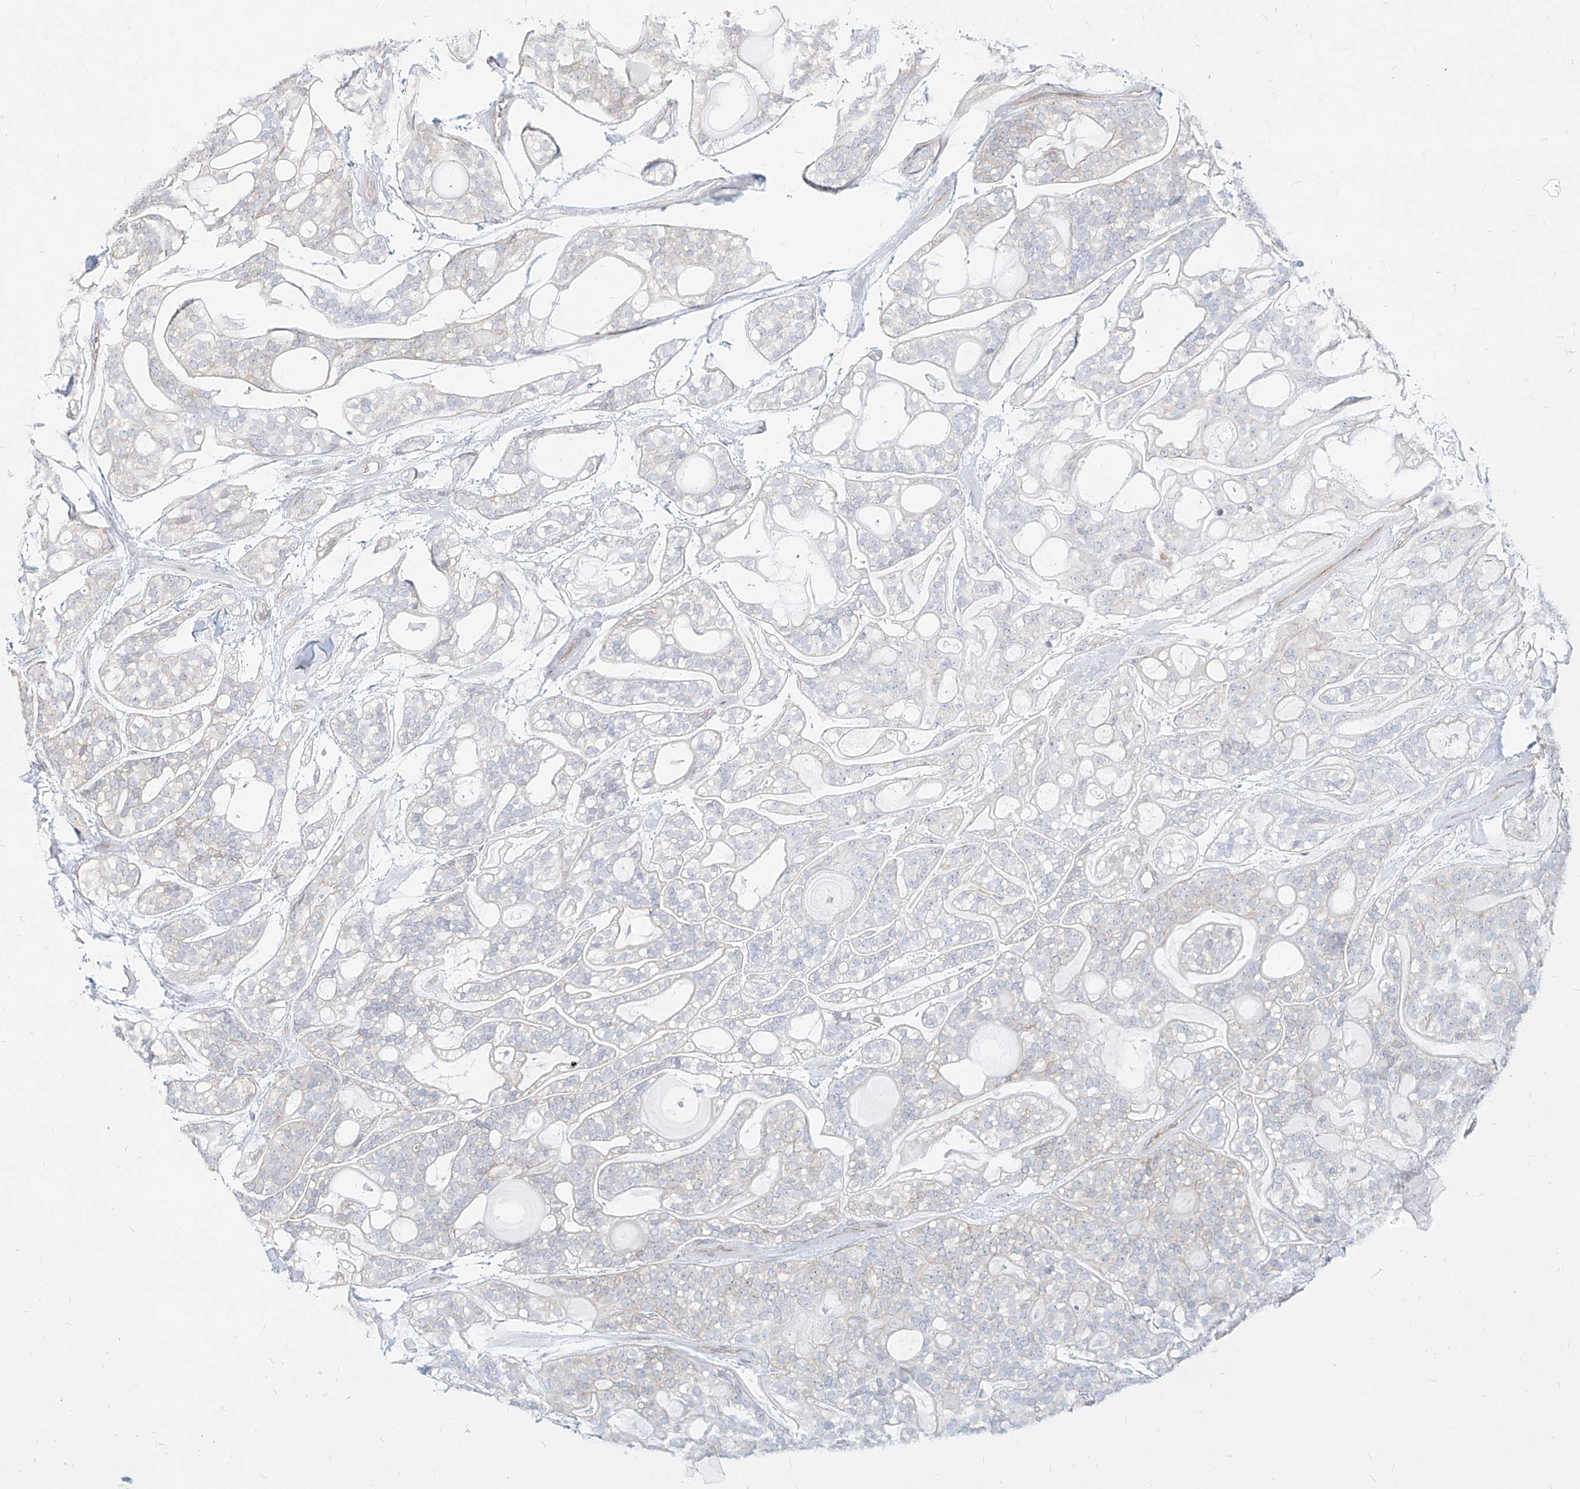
{"staining": {"intensity": "negative", "quantity": "none", "location": "none"}, "tissue": "head and neck cancer", "cell_type": "Tumor cells", "image_type": "cancer", "snomed": [{"axis": "morphology", "description": "Adenocarcinoma, NOS"}, {"axis": "topography", "description": "Head-Neck"}], "caption": "Head and neck cancer (adenocarcinoma) was stained to show a protein in brown. There is no significant expression in tumor cells. (DAB immunohistochemistry (IHC) visualized using brightfield microscopy, high magnification).", "gene": "ITPKB", "patient": {"sex": "male", "age": 66}}